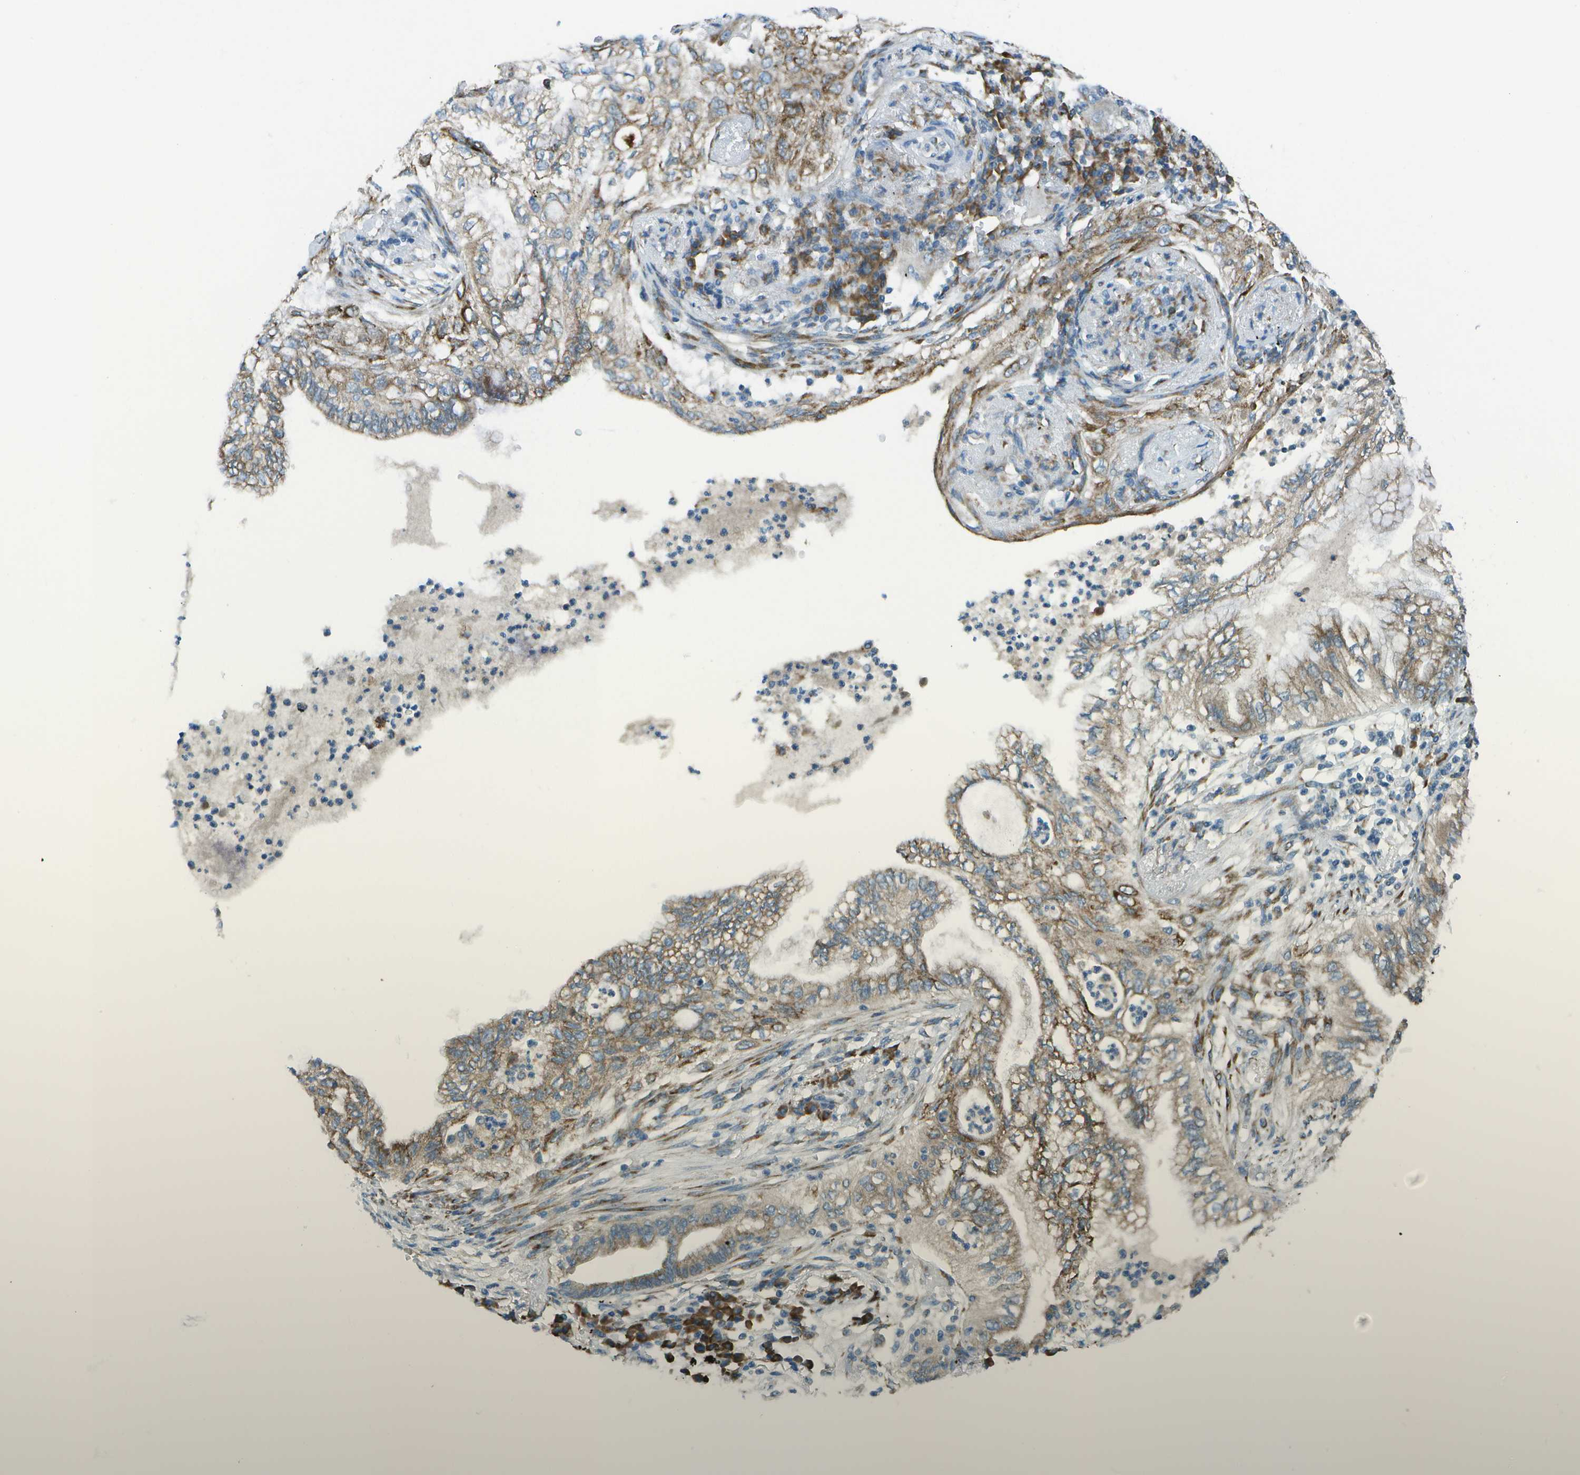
{"staining": {"intensity": "weak", "quantity": "25%-75%", "location": "cytoplasmic/membranous"}, "tissue": "lung cancer", "cell_type": "Tumor cells", "image_type": "cancer", "snomed": [{"axis": "morphology", "description": "Normal tissue, NOS"}, {"axis": "morphology", "description": "Adenocarcinoma, NOS"}, {"axis": "topography", "description": "Bronchus"}, {"axis": "topography", "description": "Lung"}], "caption": "Protein positivity by immunohistochemistry (IHC) displays weak cytoplasmic/membranous expression in approximately 25%-75% of tumor cells in lung cancer. (IHC, brightfield microscopy, high magnification).", "gene": "KCTD3", "patient": {"sex": "female", "age": 70}}